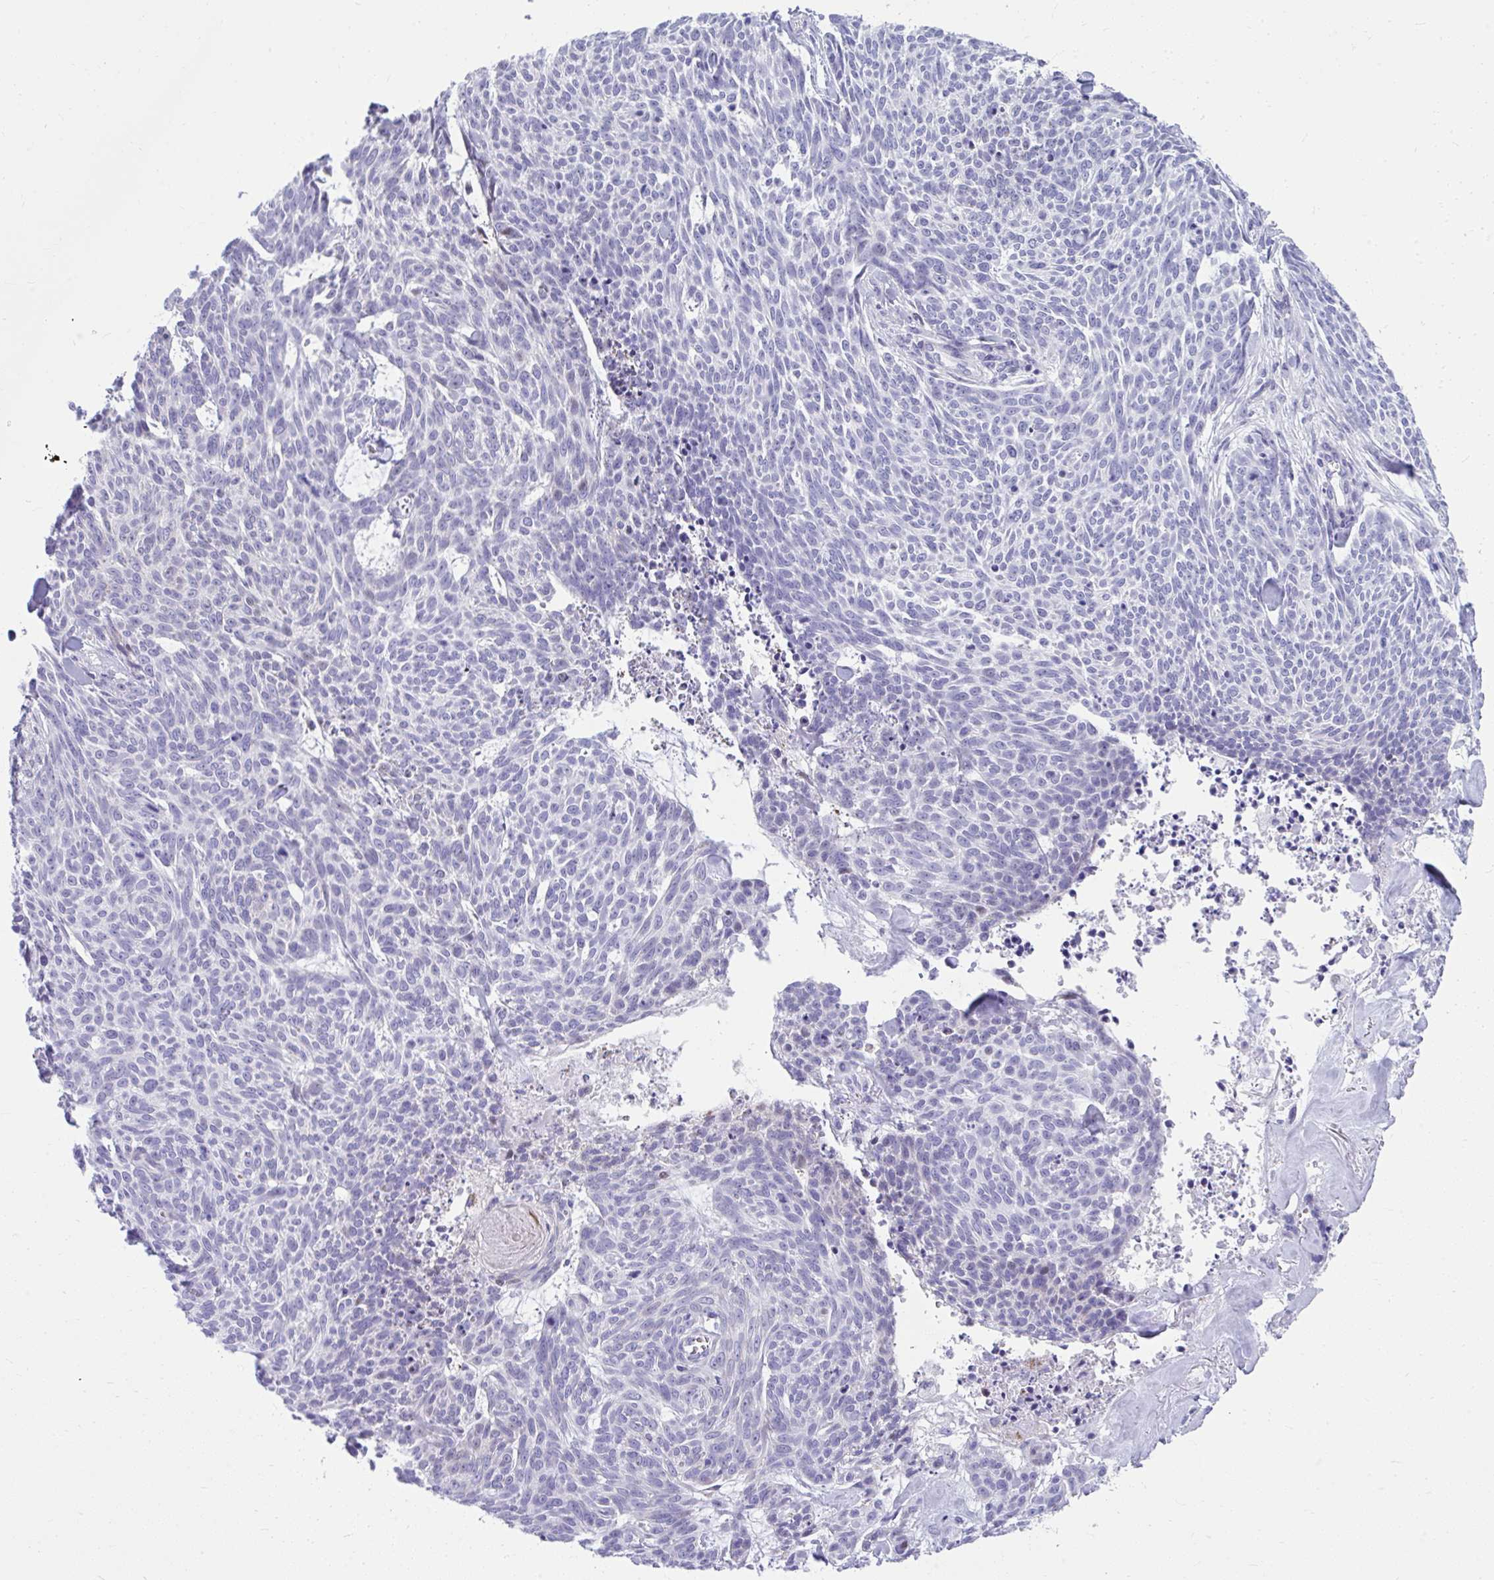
{"staining": {"intensity": "negative", "quantity": "none", "location": "none"}, "tissue": "skin cancer", "cell_type": "Tumor cells", "image_type": "cancer", "snomed": [{"axis": "morphology", "description": "Basal cell carcinoma"}, {"axis": "topography", "description": "Skin"}], "caption": "This photomicrograph is of basal cell carcinoma (skin) stained with immunohistochemistry to label a protein in brown with the nuclei are counter-stained blue. There is no positivity in tumor cells.", "gene": "ISL1", "patient": {"sex": "female", "age": 93}}